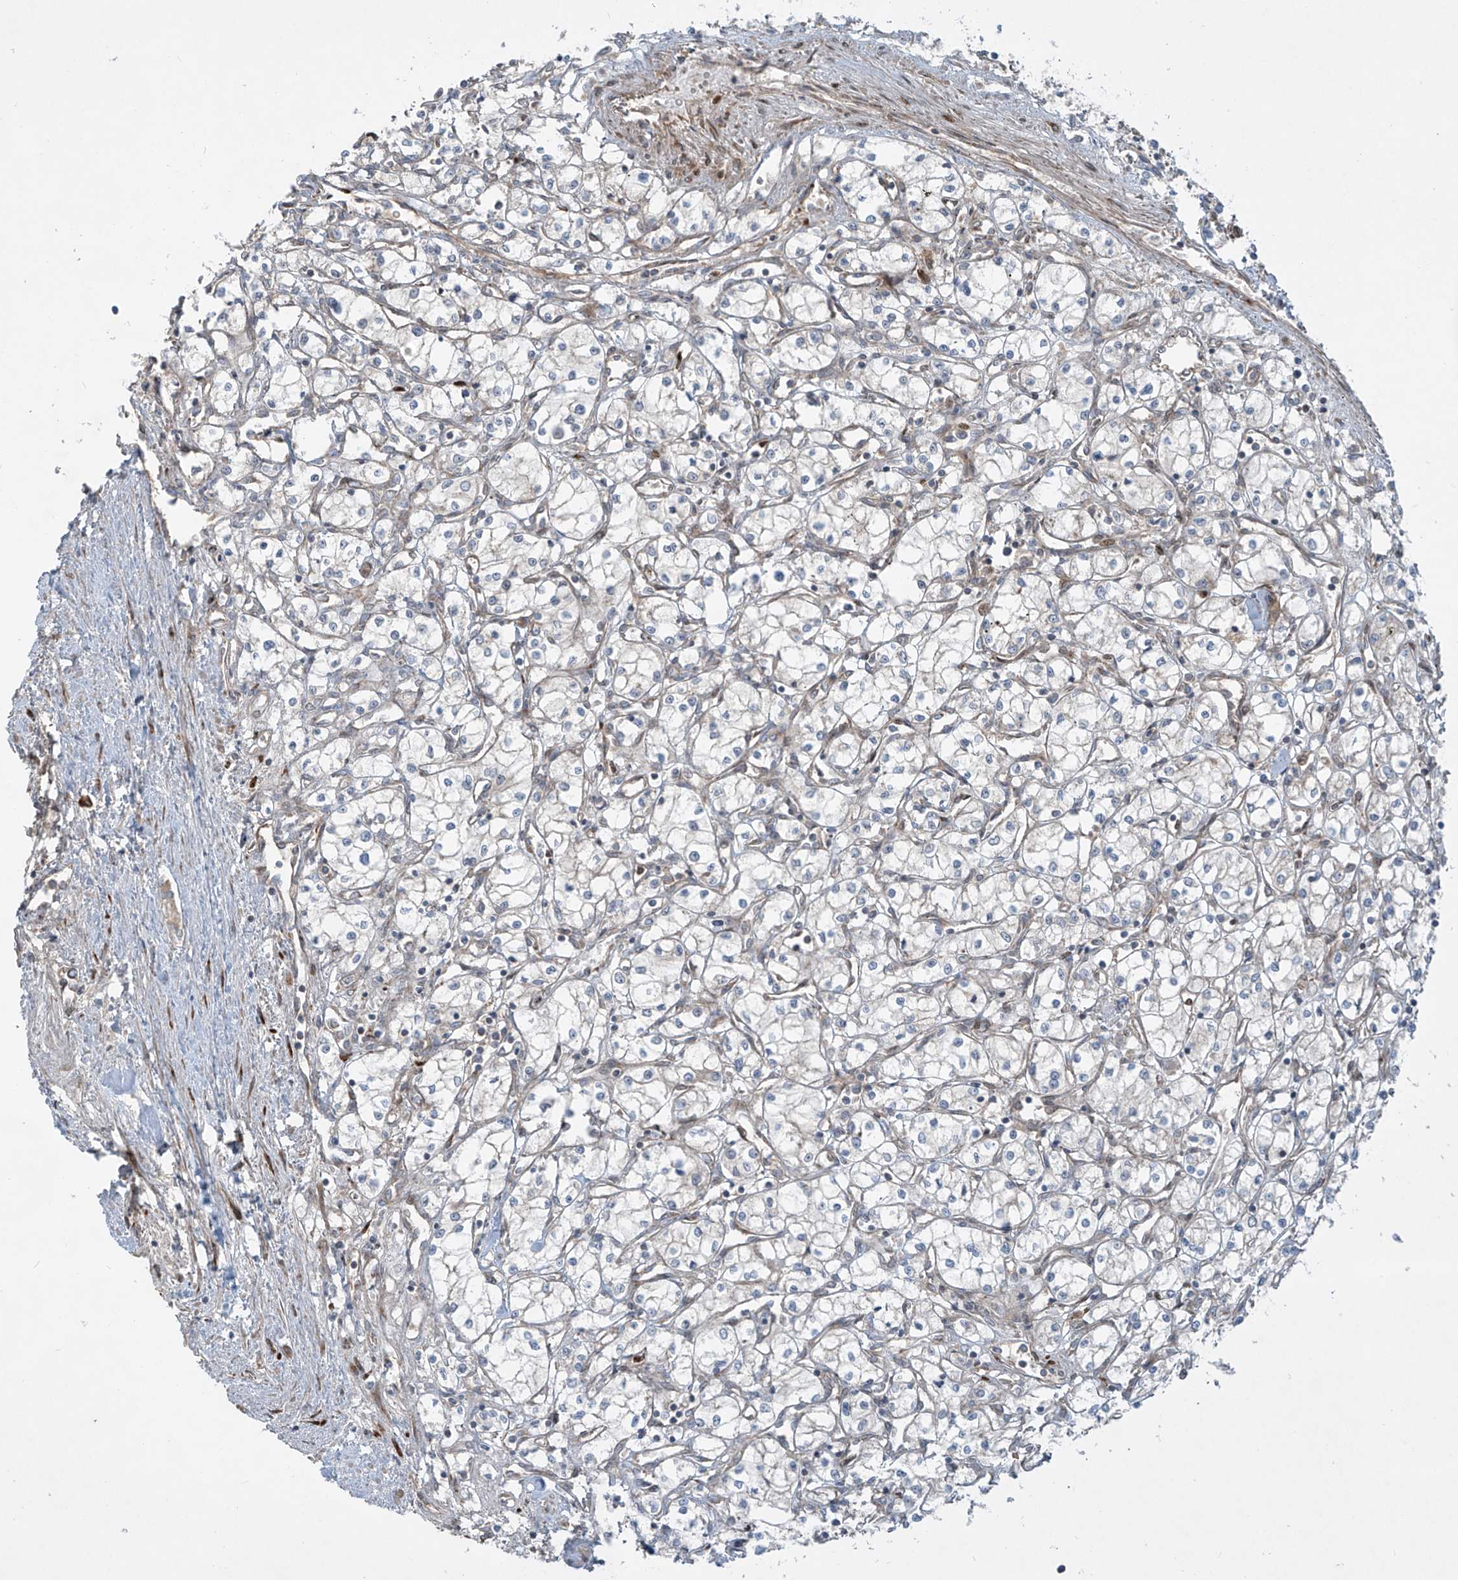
{"staining": {"intensity": "negative", "quantity": "none", "location": "none"}, "tissue": "renal cancer", "cell_type": "Tumor cells", "image_type": "cancer", "snomed": [{"axis": "morphology", "description": "Adenocarcinoma, NOS"}, {"axis": "topography", "description": "Kidney"}], "caption": "The immunohistochemistry (IHC) photomicrograph has no significant staining in tumor cells of renal cancer tissue. The staining was performed using DAB (3,3'-diaminobenzidine) to visualize the protein expression in brown, while the nuclei were stained in blue with hematoxylin (Magnification: 20x).", "gene": "DDIT4", "patient": {"sex": "male", "age": 59}}